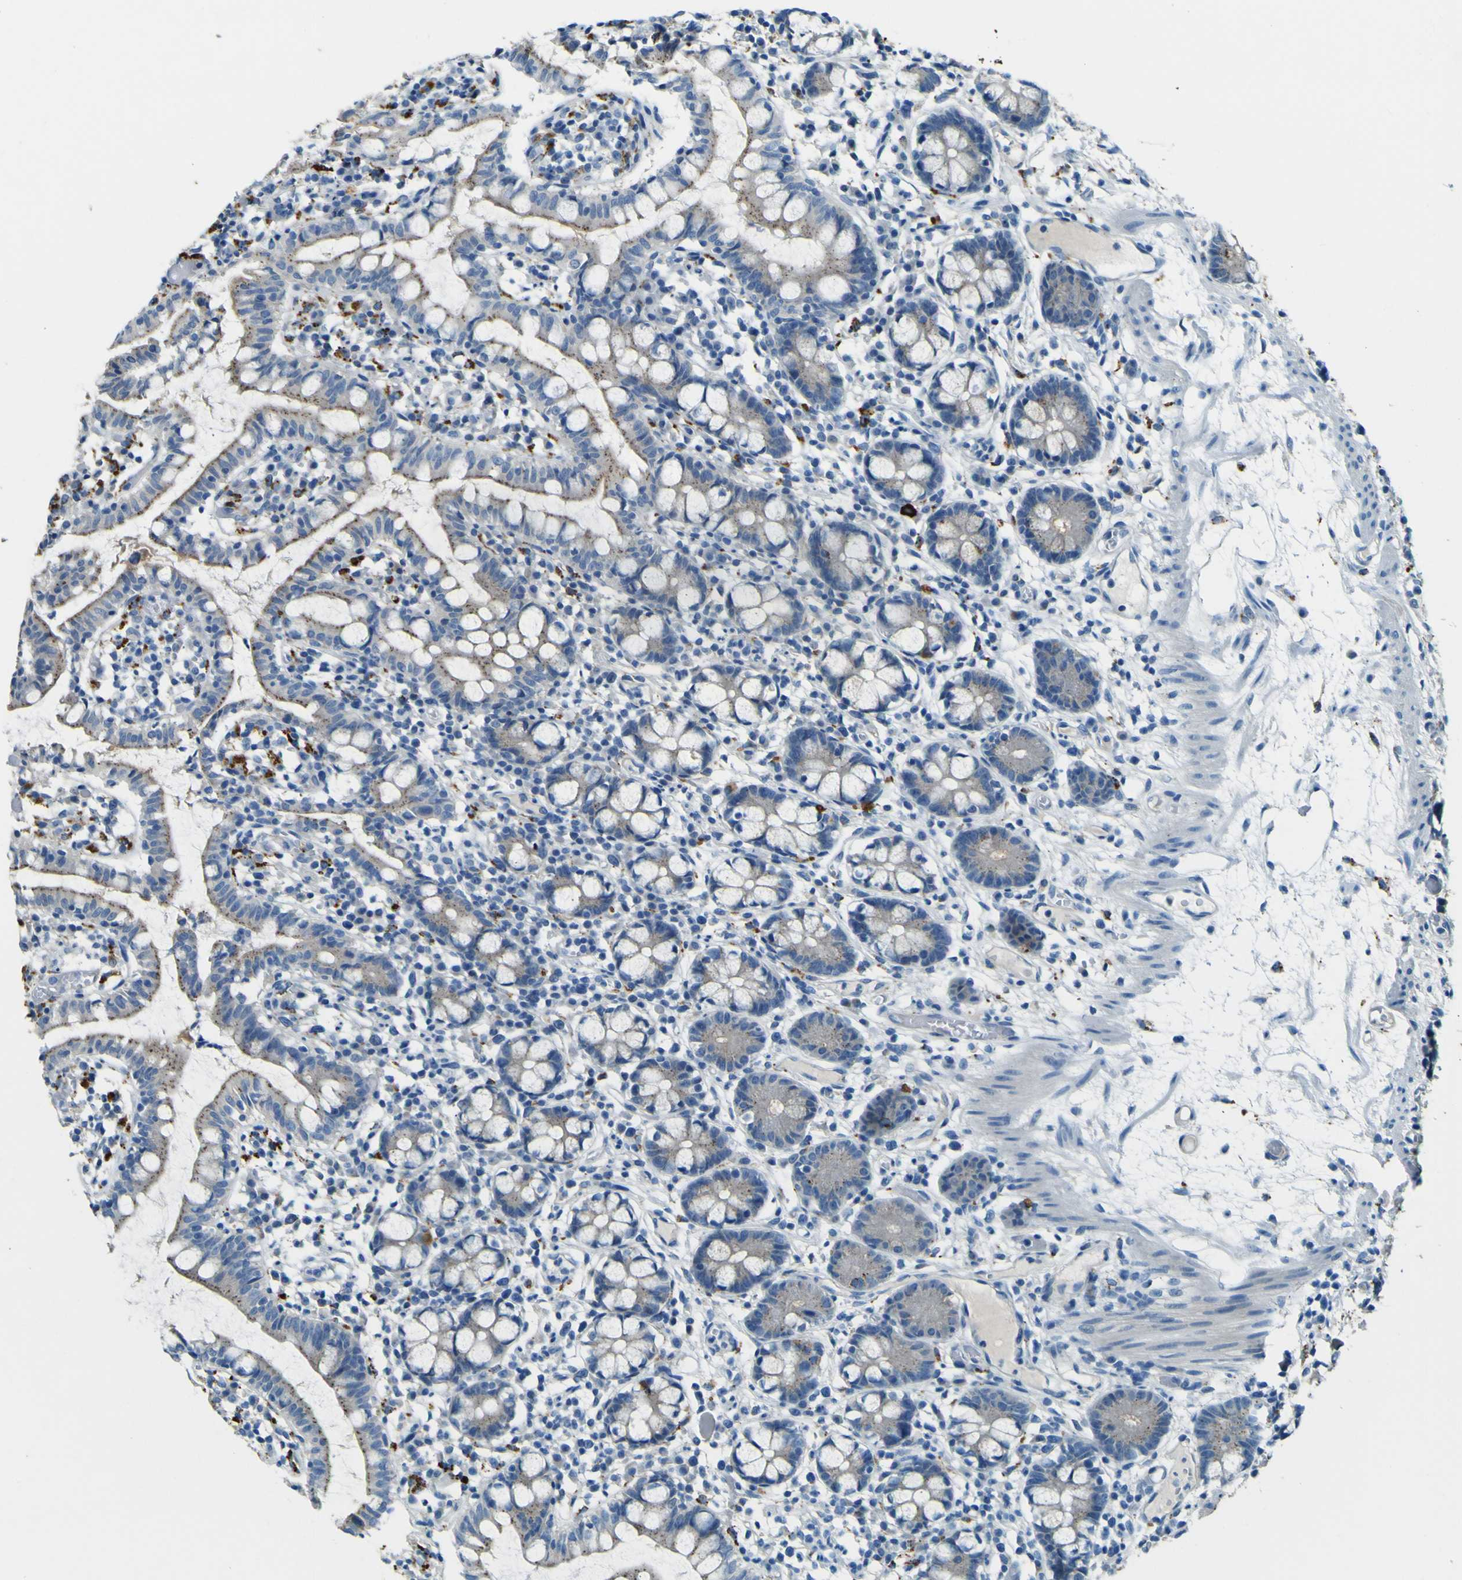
{"staining": {"intensity": "weak", "quantity": "<25%", "location": "cytoplasmic/membranous"}, "tissue": "small intestine", "cell_type": "Glandular cells", "image_type": "normal", "snomed": [{"axis": "morphology", "description": "Normal tissue, NOS"}, {"axis": "morphology", "description": "Cystadenocarcinoma, serous, Metastatic site"}, {"axis": "topography", "description": "Small intestine"}], "caption": "An immunohistochemistry photomicrograph of unremarkable small intestine is shown. There is no staining in glandular cells of small intestine. (Brightfield microscopy of DAB (3,3'-diaminobenzidine) immunohistochemistry (IHC) at high magnification).", "gene": "PDE9A", "patient": {"sex": "female", "age": 61}}